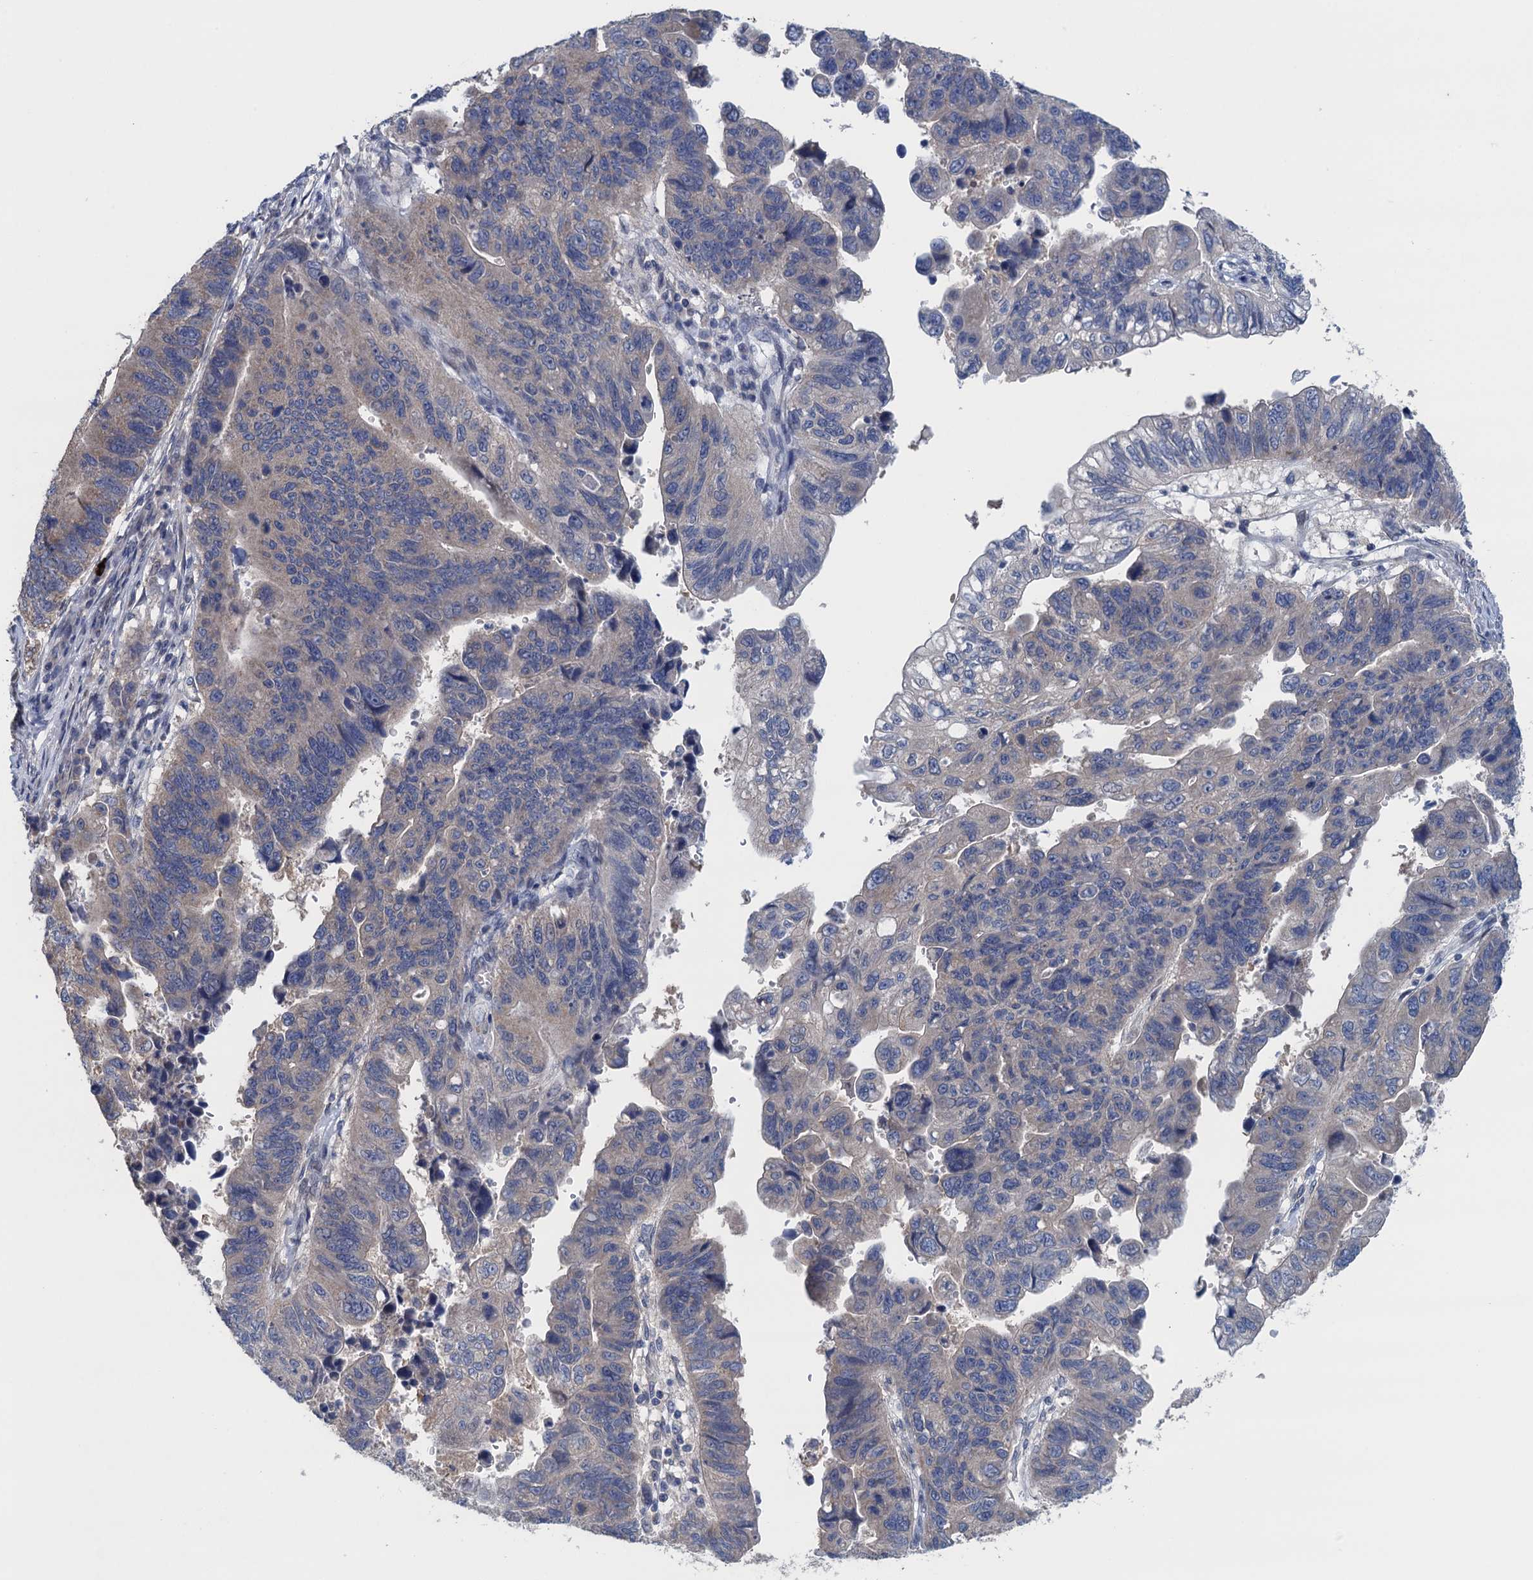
{"staining": {"intensity": "weak", "quantity": "<25%", "location": "cytoplasmic/membranous"}, "tissue": "stomach cancer", "cell_type": "Tumor cells", "image_type": "cancer", "snomed": [{"axis": "morphology", "description": "Adenocarcinoma, NOS"}, {"axis": "topography", "description": "Stomach"}], "caption": "A high-resolution image shows IHC staining of stomach adenocarcinoma, which displays no significant staining in tumor cells.", "gene": "CTU2", "patient": {"sex": "male", "age": 59}}